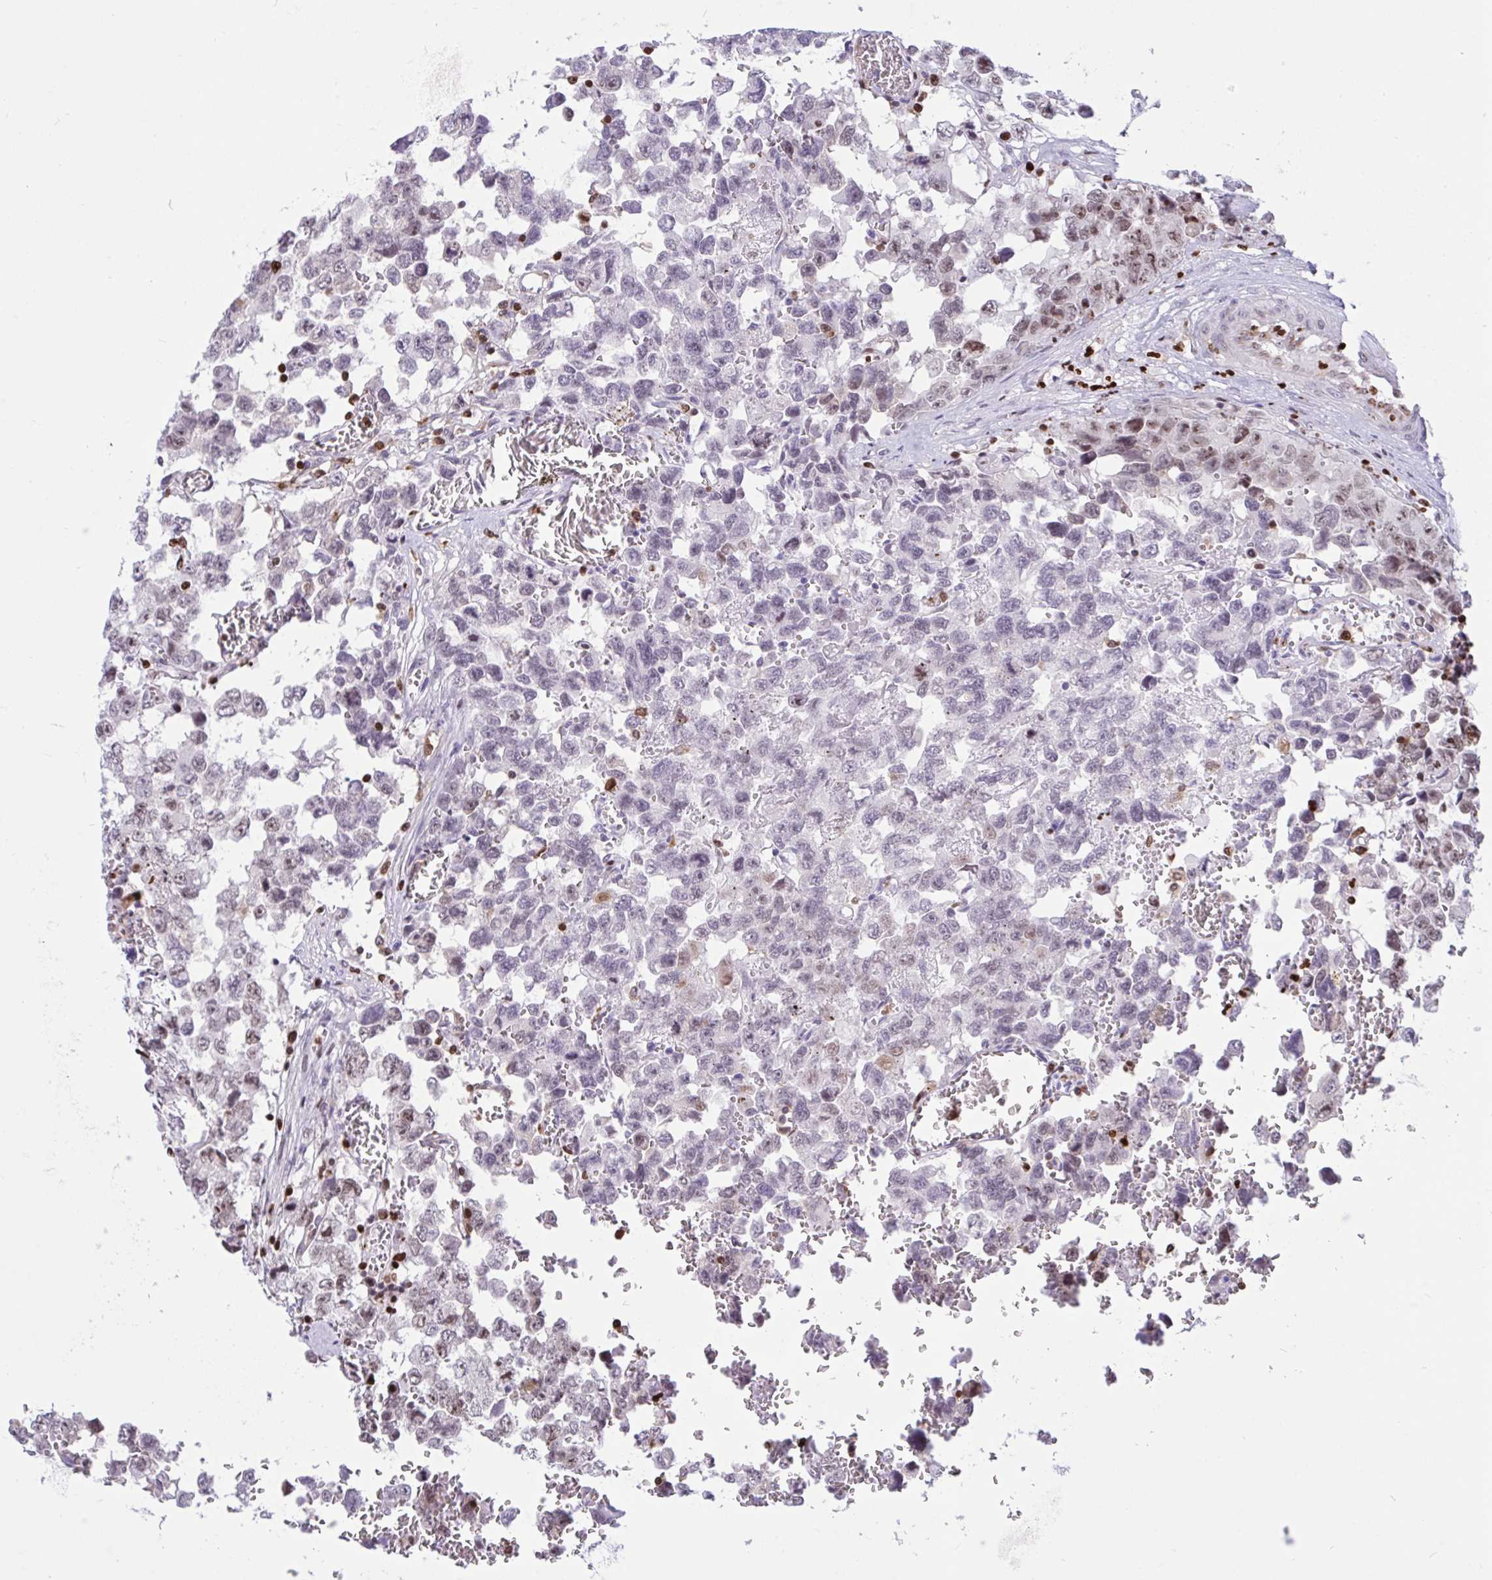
{"staining": {"intensity": "weak", "quantity": "25%-75%", "location": "nuclear"}, "tissue": "testis cancer", "cell_type": "Tumor cells", "image_type": "cancer", "snomed": [{"axis": "morphology", "description": "Carcinoma, Embryonal, NOS"}, {"axis": "topography", "description": "Testis"}], "caption": "Immunohistochemistry (IHC) (DAB) staining of human testis cancer demonstrates weak nuclear protein expression in about 25%-75% of tumor cells.", "gene": "HMGB2", "patient": {"sex": "male", "age": 18}}